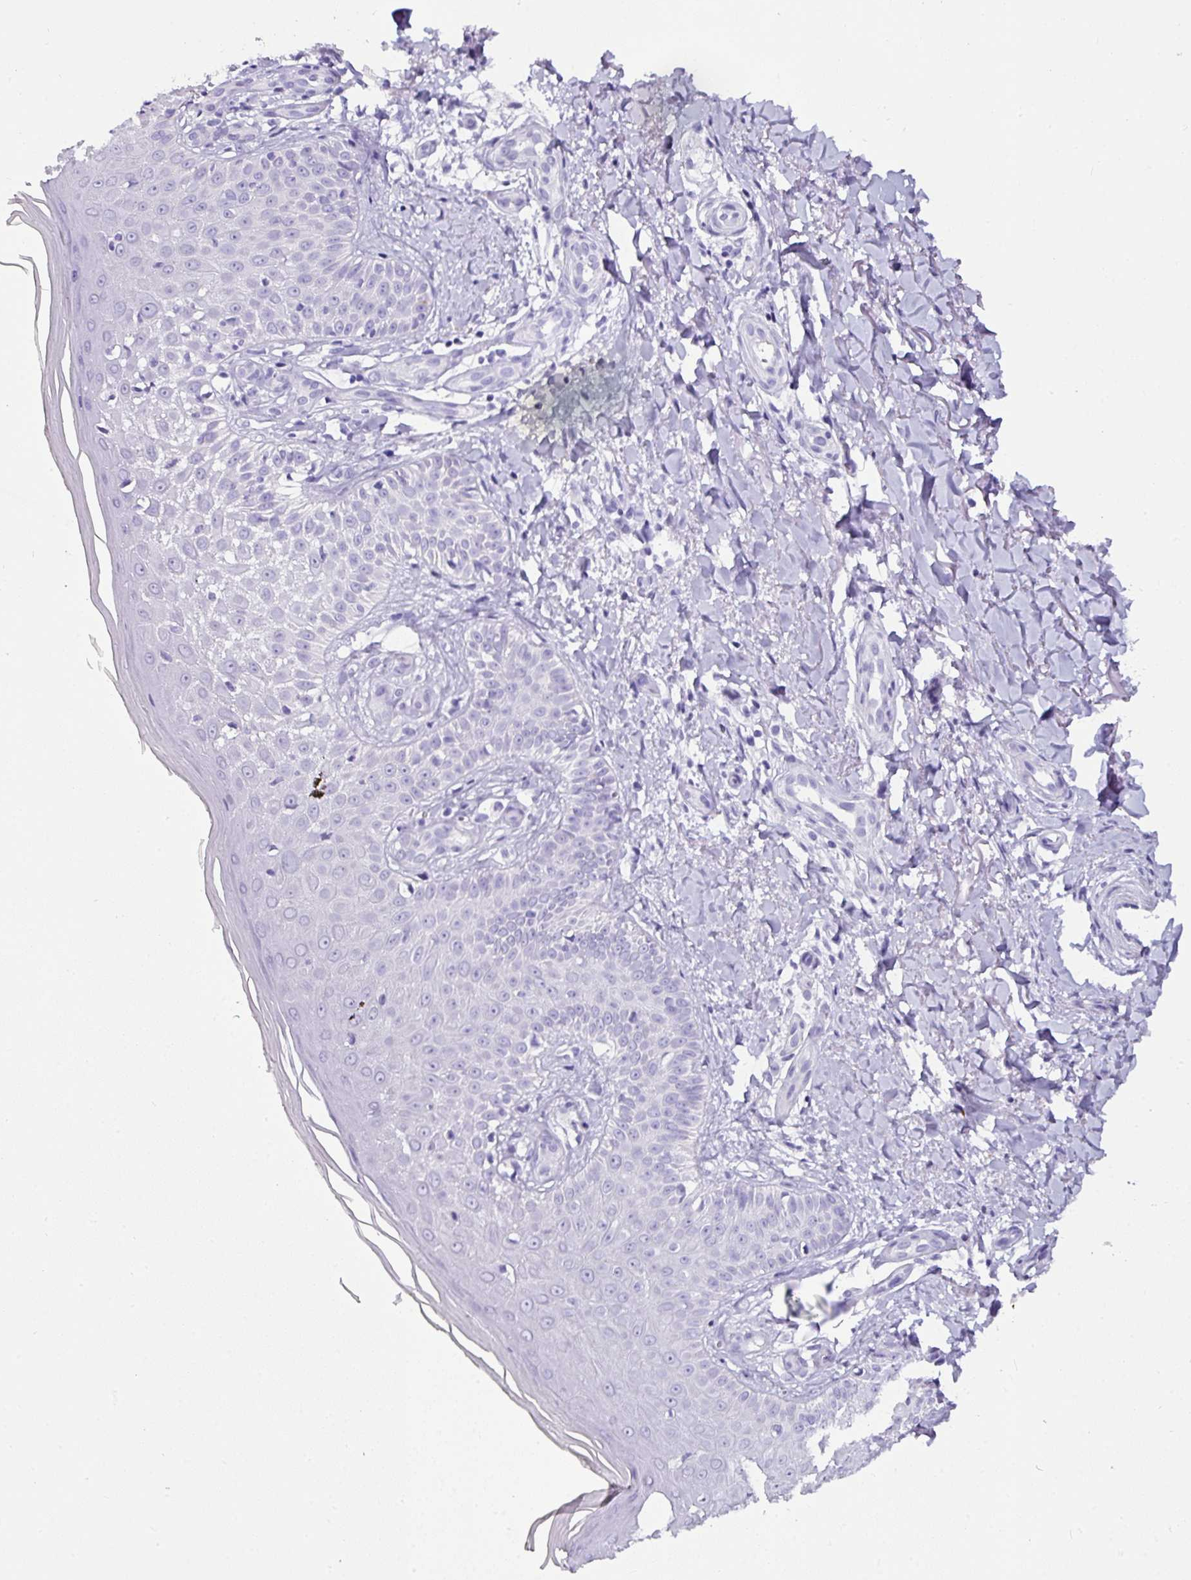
{"staining": {"intensity": "negative", "quantity": "none", "location": "none"}, "tissue": "skin", "cell_type": "Fibroblasts", "image_type": "normal", "snomed": [{"axis": "morphology", "description": "Normal tissue, NOS"}, {"axis": "topography", "description": "Skin"}], "caption": "Human skin stained for a protein using immunohistochemistry (IHC) reveals no staining in fibroblasts.", "gene": "NAPSA", "patient": {"sex": "male", "age": 81}}